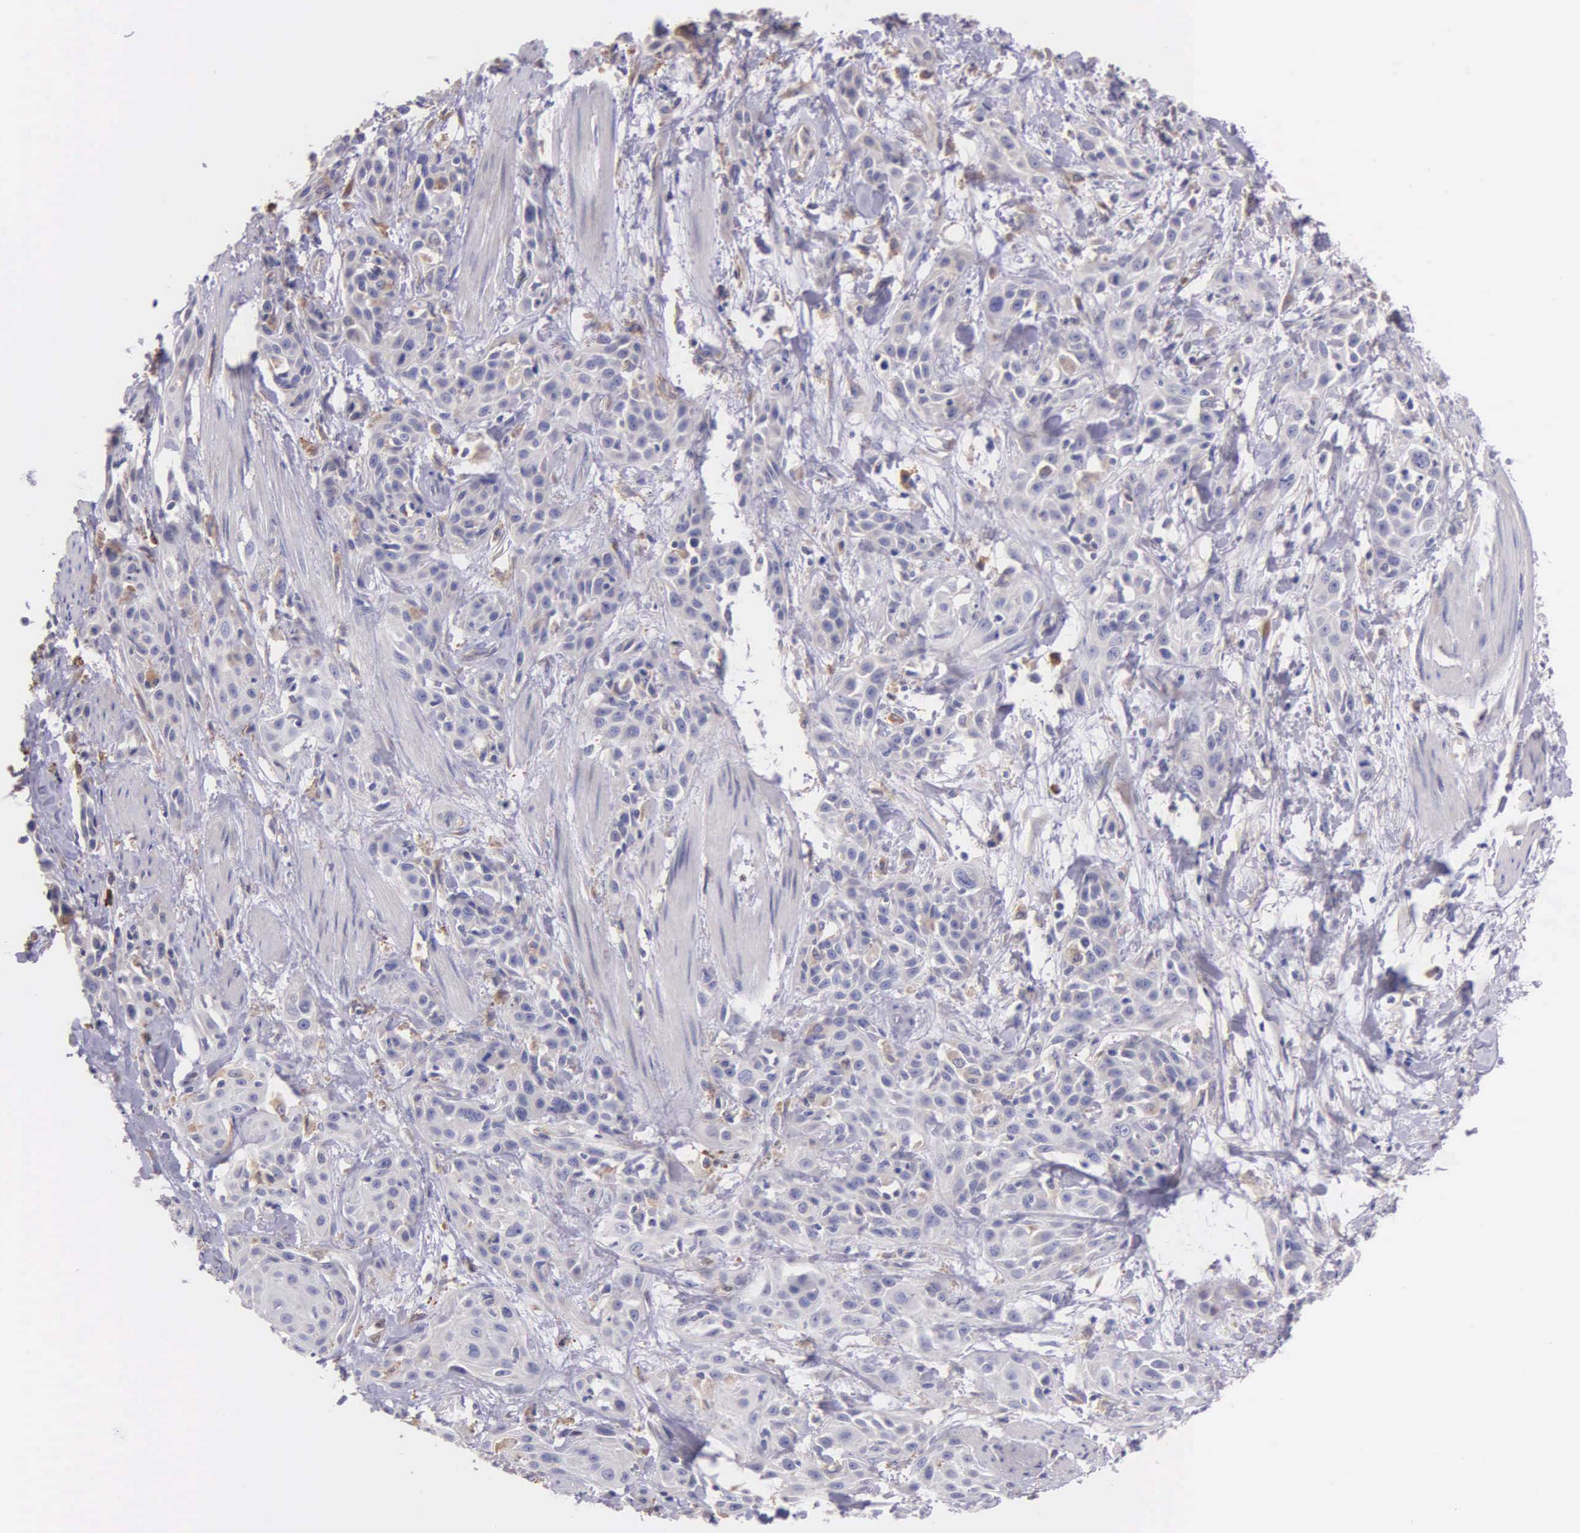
{"staining": {"intensity": "weak", "quantity": "<25%", "location": "cytoplasmic/membranous"}, "tissue": "skin cancer", "cell_type": "Tumor cells", "image_type": "cancer", "snomed": [{"axis": "morphology", "description": "Squamous cell carcinoma, NOS"}, {"axis": "topography", "description": "Skin"}, {"axis": "topography", "description": "Anal"}], "caption": "Protein analysis of skin cancer (squamous cell carcinoma) reveals no significant expression in tumor cells.", "gene": "ZC3H12B", "patient": {"sex": "male", "age": 64}}